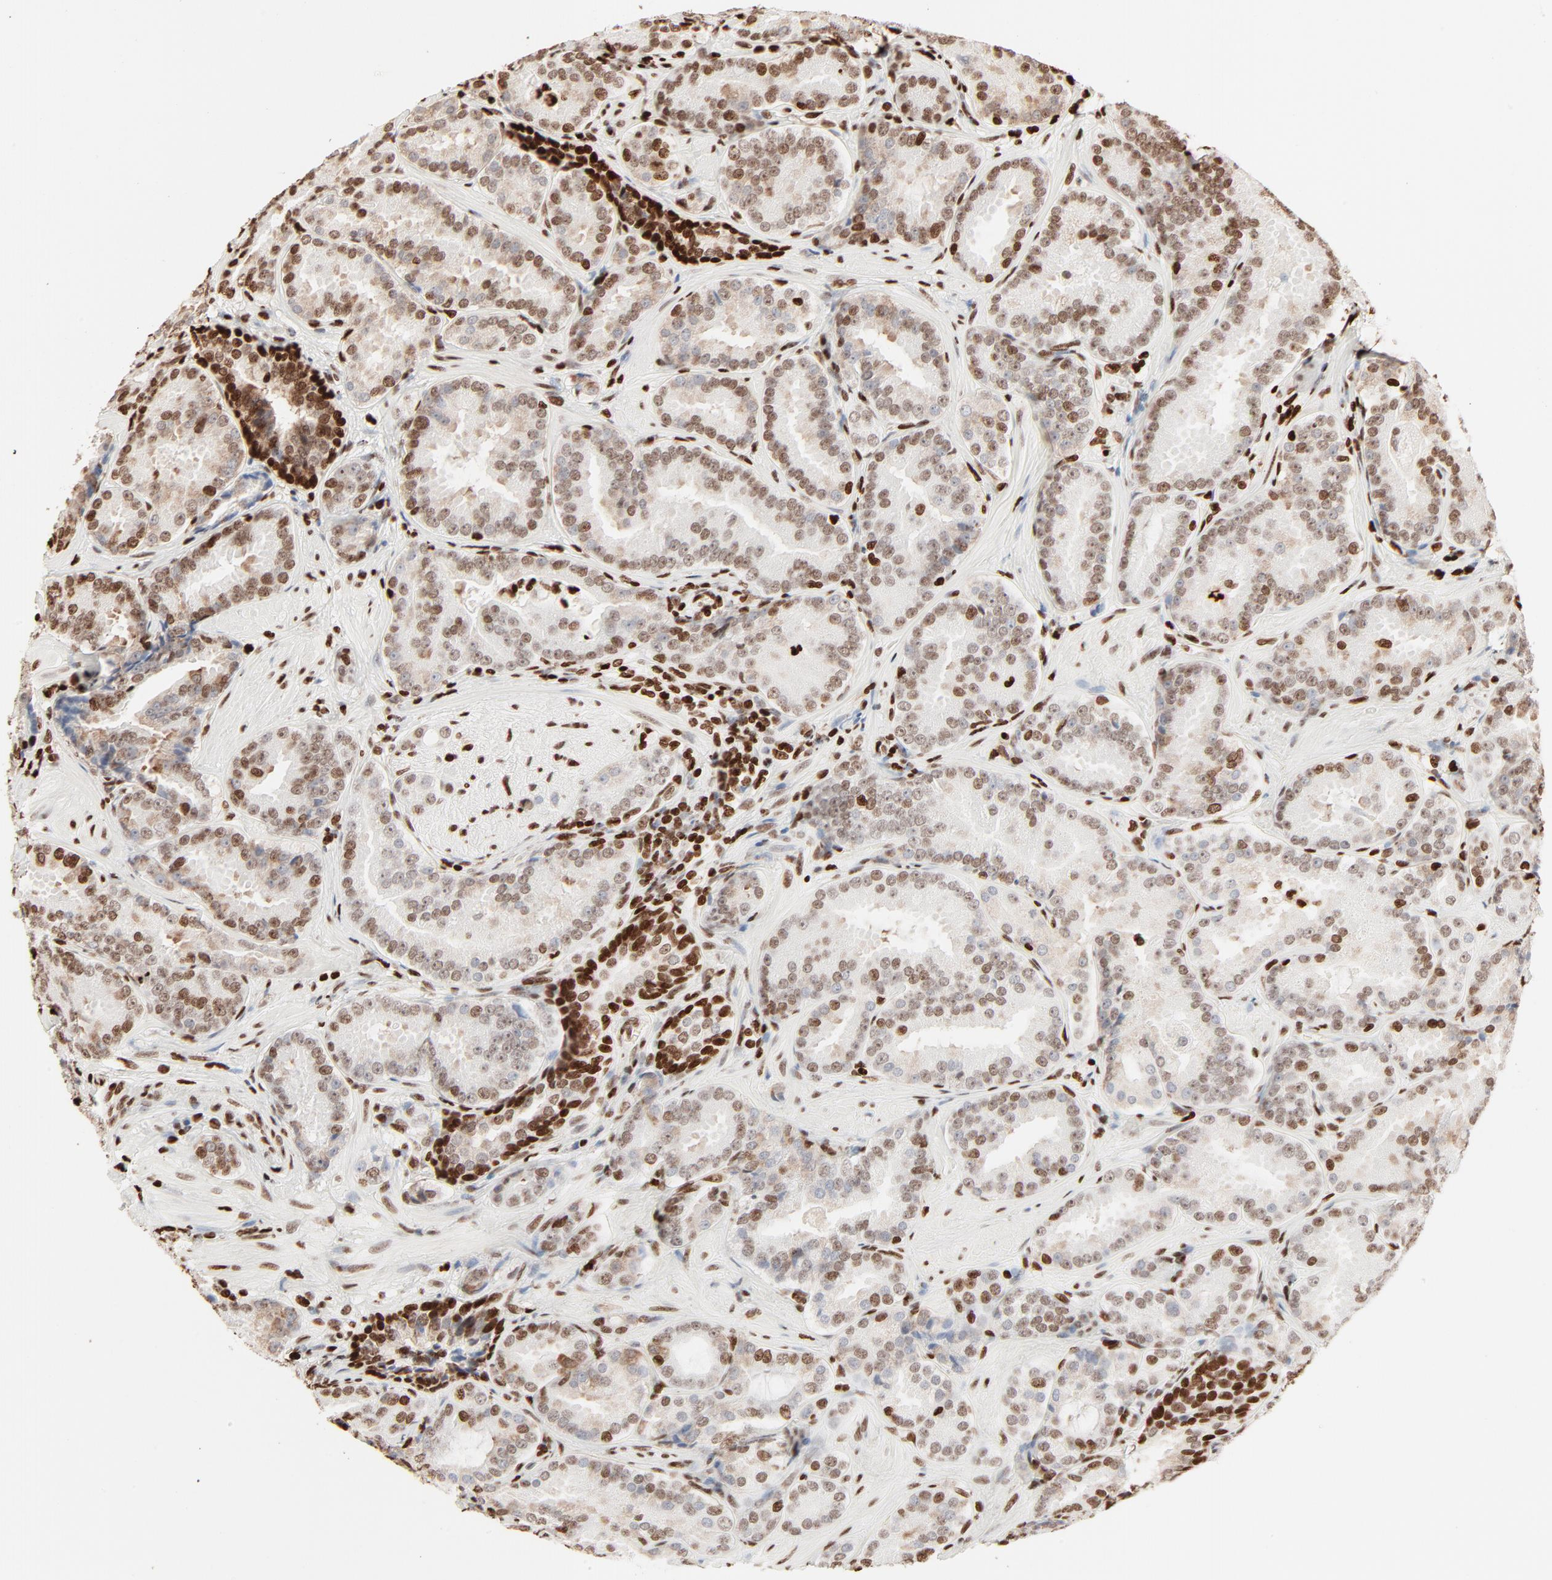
{"staining": {"intensity": "moderate", "quantity": ">75%", "location": "nuclear"}, "tissue": "prostate cancer", "cell_type": "Tumor cells", "image_type": "cancer", "snomed": [{"axis": "morphology", "description": "Adenocarcinoma, Low grade"}, {"axis": "topography", "description": "Prostate"}], "caption": "IHC image of neoplastic tissue: prostate cancer stained using immunohistochemistry reveals medium levels of moderate protein expression localized specifically in the nuclear of tumor cells, appearing as a nuclear brown color.", "gene": "HMGB2", "patient": {"sex": "male", "age": 59}}